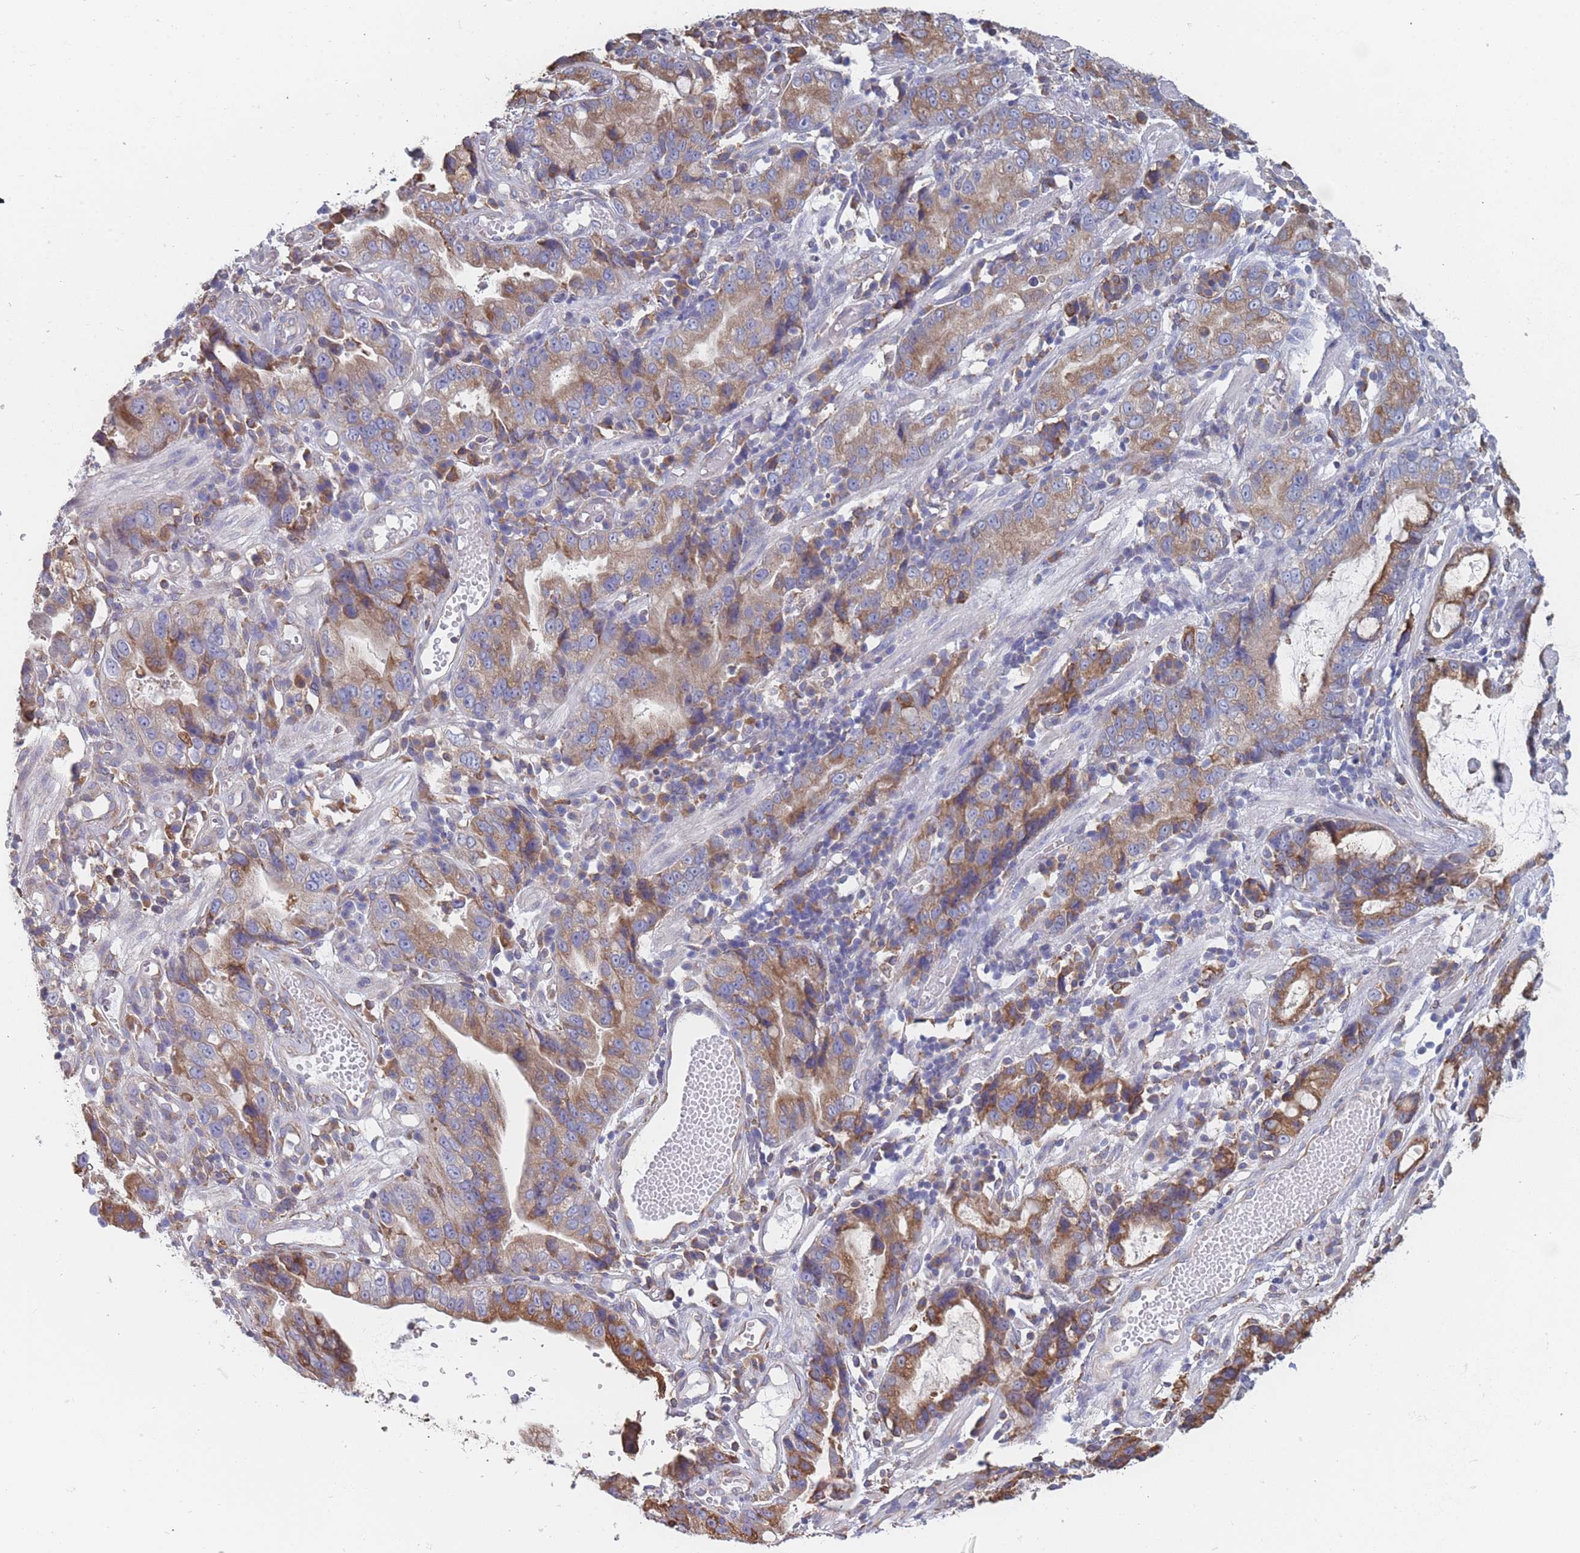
{"staining": {"intensity": "moderate", "quantity": ">75%", "location": "cytoplasmic/membranous"}, "tissue": "stomach cancer", "cell_type": "Tumor cells", "image_type": "cancer", "snomed": [{"axis": "morphology", "description": "Adenocarcinoma, NOS"}, {"axis": "topography", "description": "Stomach"}], "caption": "Protein staining of stomach cancer tissue demonstrates moderate cytoplasmic/membranous positivity in about >75% of tumor cells.", "gene": "OR7C2", "patient": {"sex": "male", "age": 55}}